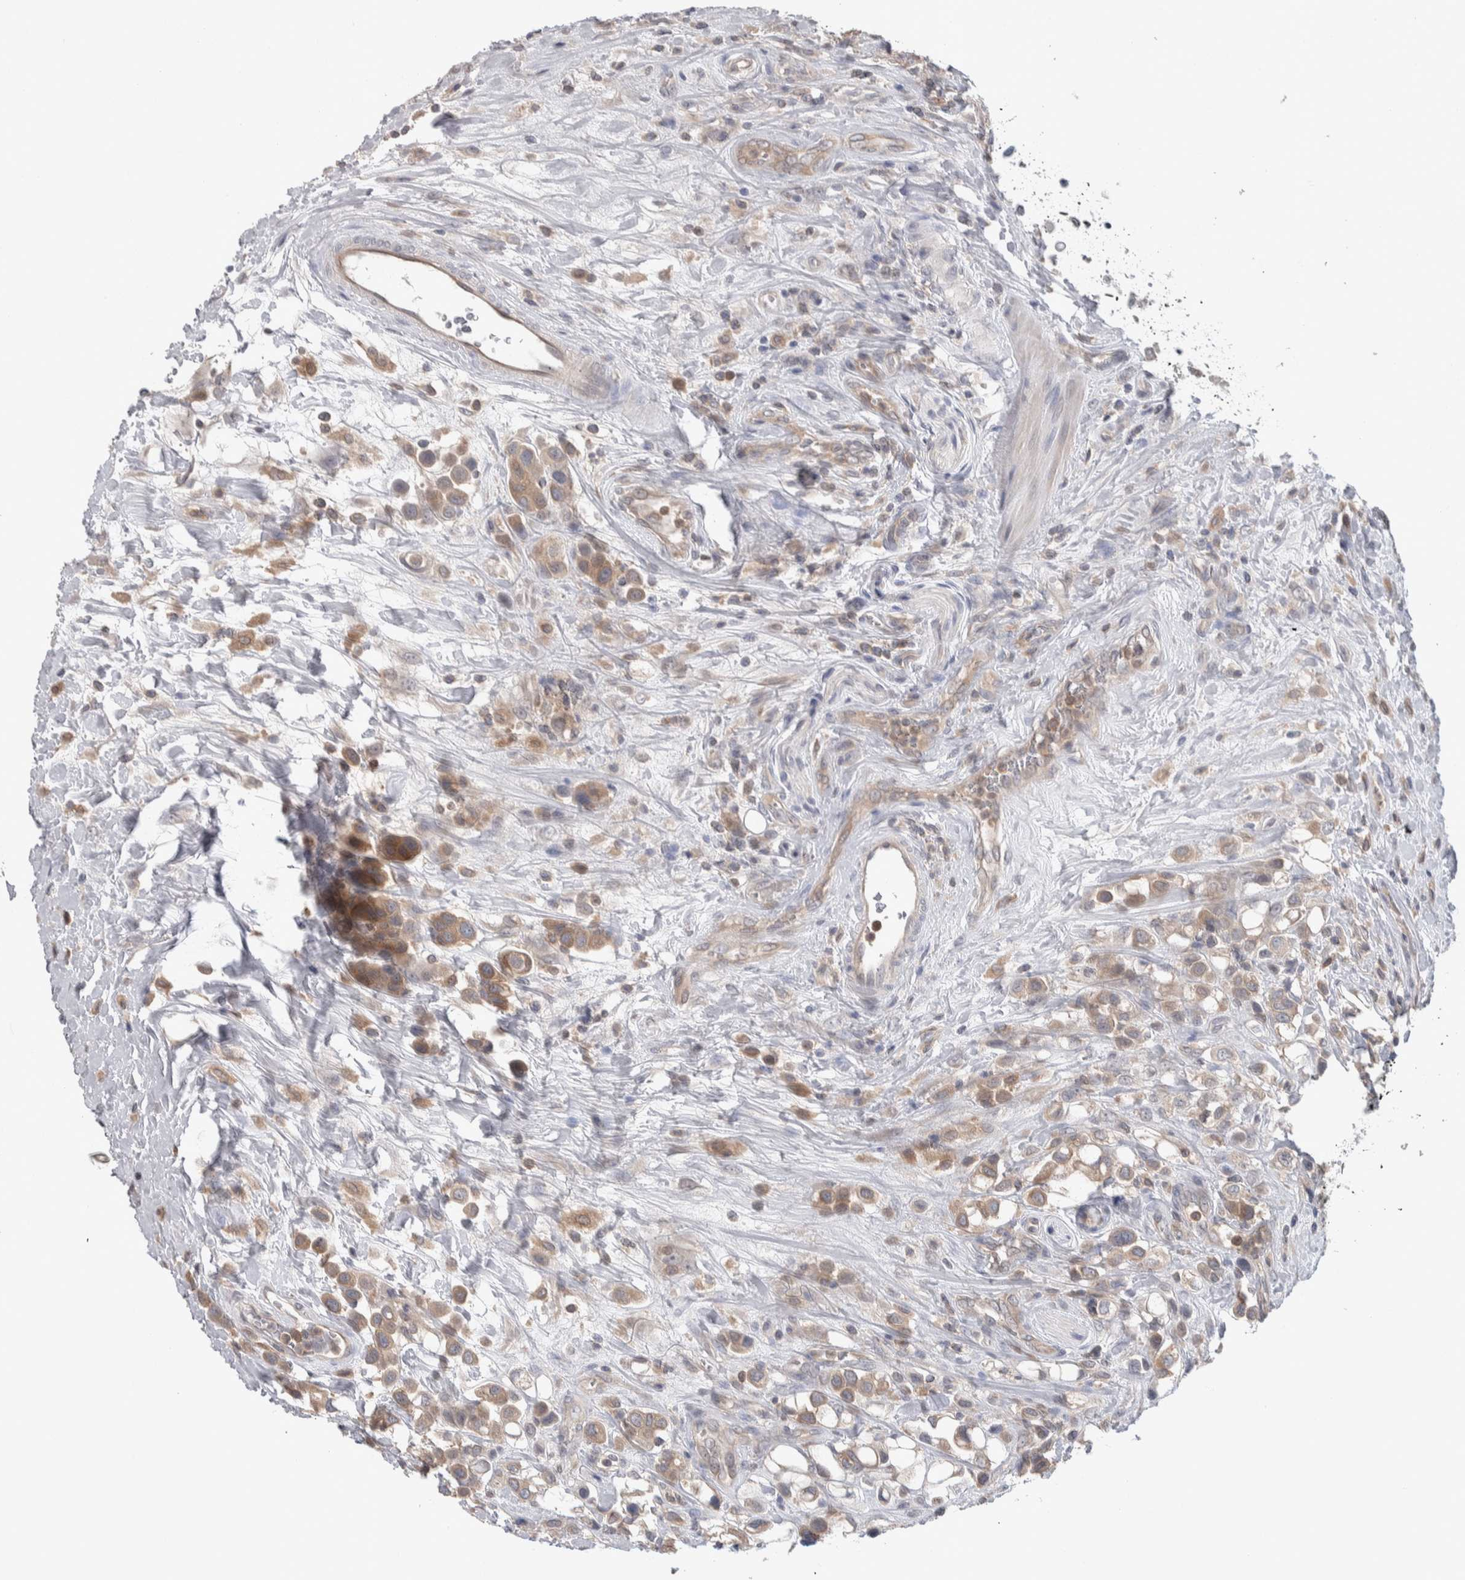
{"staining": {"intensity": "moderate", "quantity": ">75%", "location": "cytoplasmic/membranous"}, "tissue": "urothelial cancer", "cell_type": "Tumor cells", "image_type": "cancer", "snomed": [{"axis": "morphology", "description": "Urothelial carcinoma, High grade"}, {"axis": "topography", "description": "Urinary bladder"}], "caption": "Immunohistochemistry (DAB (3,3'-diaminobenzidine)) staining of urothelial carcinoma (high-grade) displays moderate cytoplasmic/membranous protein positivity in about >75% of tumor cells. The staining is performed using DAB (3,3'-diaminobenzidine) brown chromogen to label protein expression. The nuclei are counter-stained blue using hematoxylin.", "gene": "HTATIP2", "patient": {"sex": "male", "age": 50}}